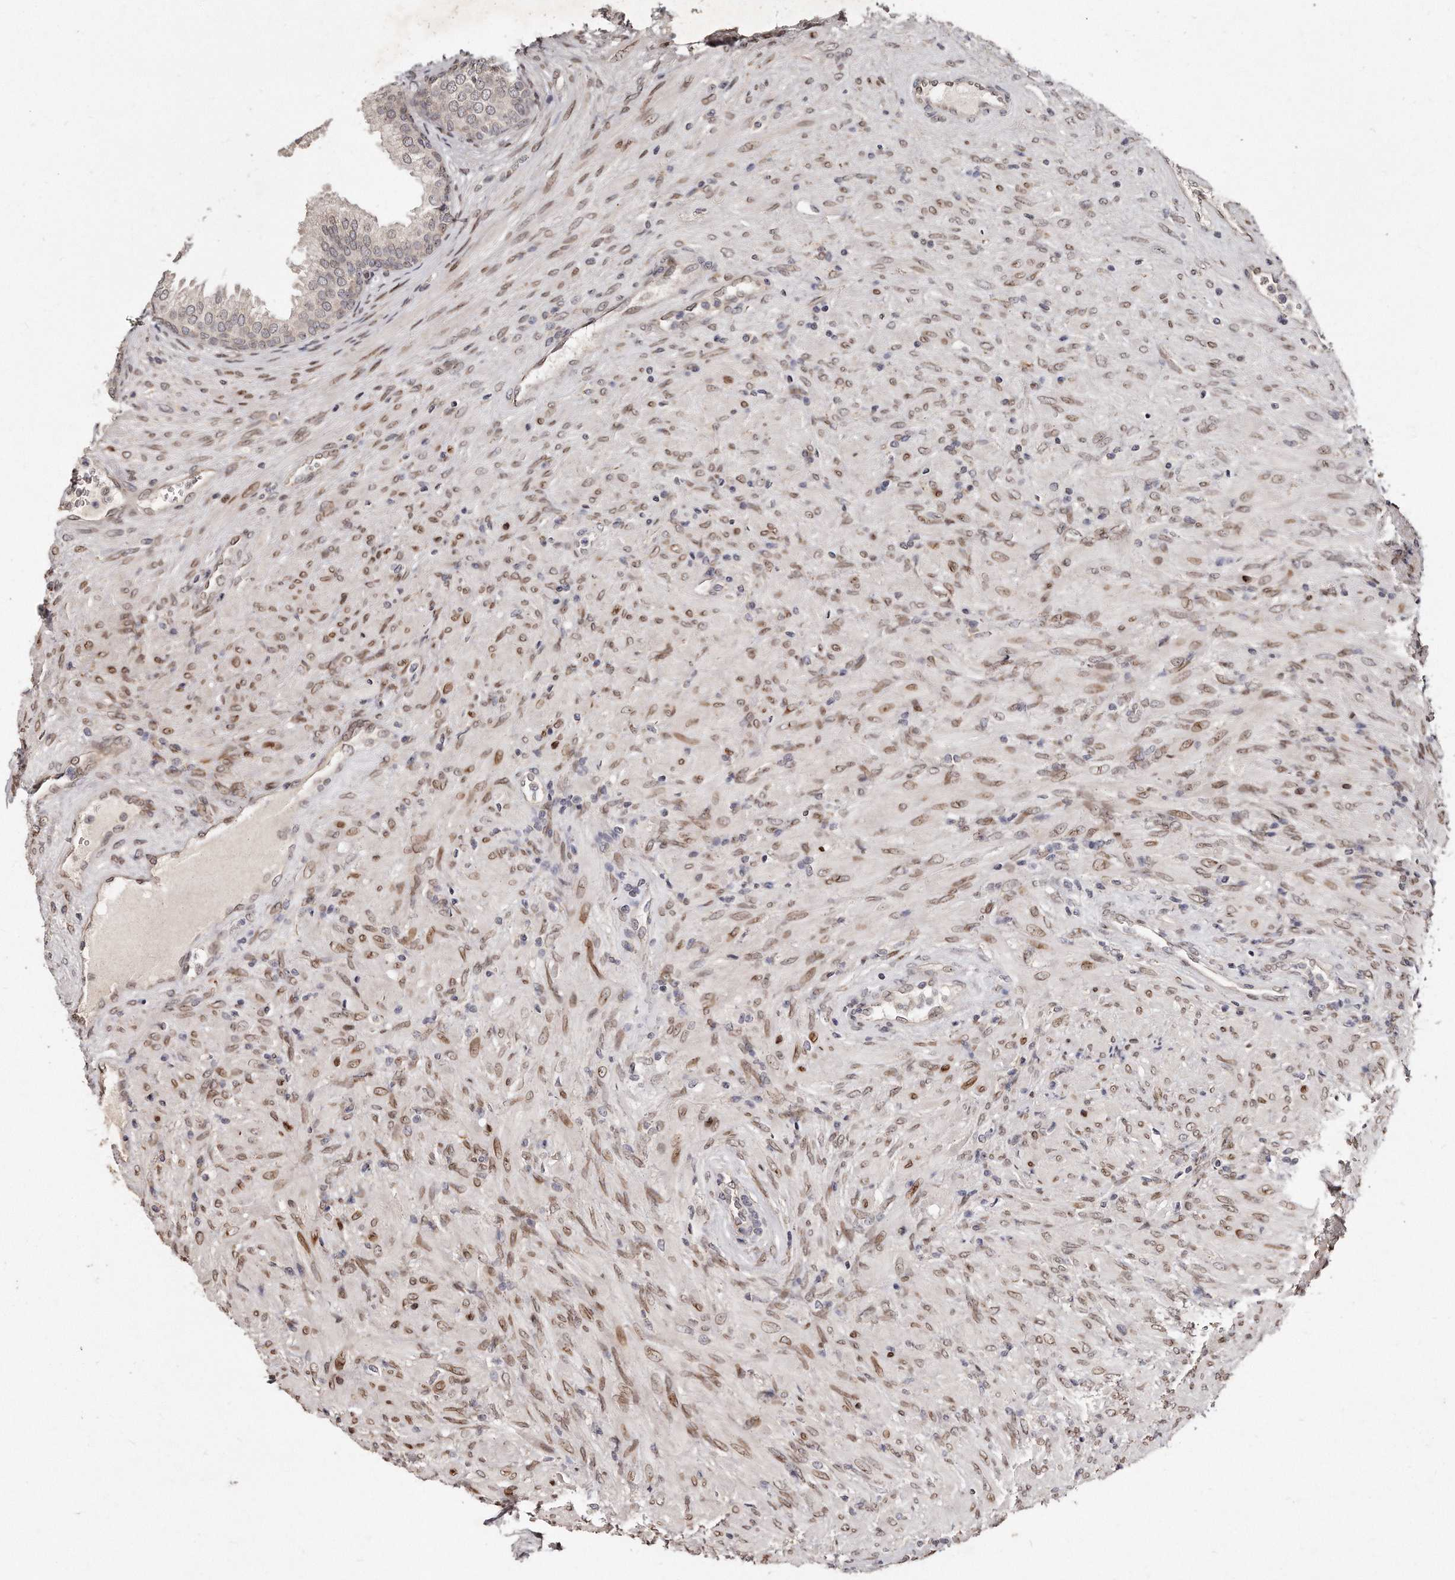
{"staining": {"intensity": "weak", "quantity": "25%-75%", "location": "cytoplasmic/membranous,nuclear"}, "tissue": "prostate", "cell_type": "Glandular cells", "image_type": "normal", "snomed": [{"axis": "morphology", "description": "Normal tissue, NOS"}, {"axis": "topography", "description": "Prostate"}], "caption": "Immunohistochemistry (IHC) of benign human prostate exhibits low levels of weak cytoplasmic/membranous,nuclear positivity in approximately 25%-75% of glandular cells.", "gene": "HASPIN", "patient": {"sex": "male", "age": 76}}